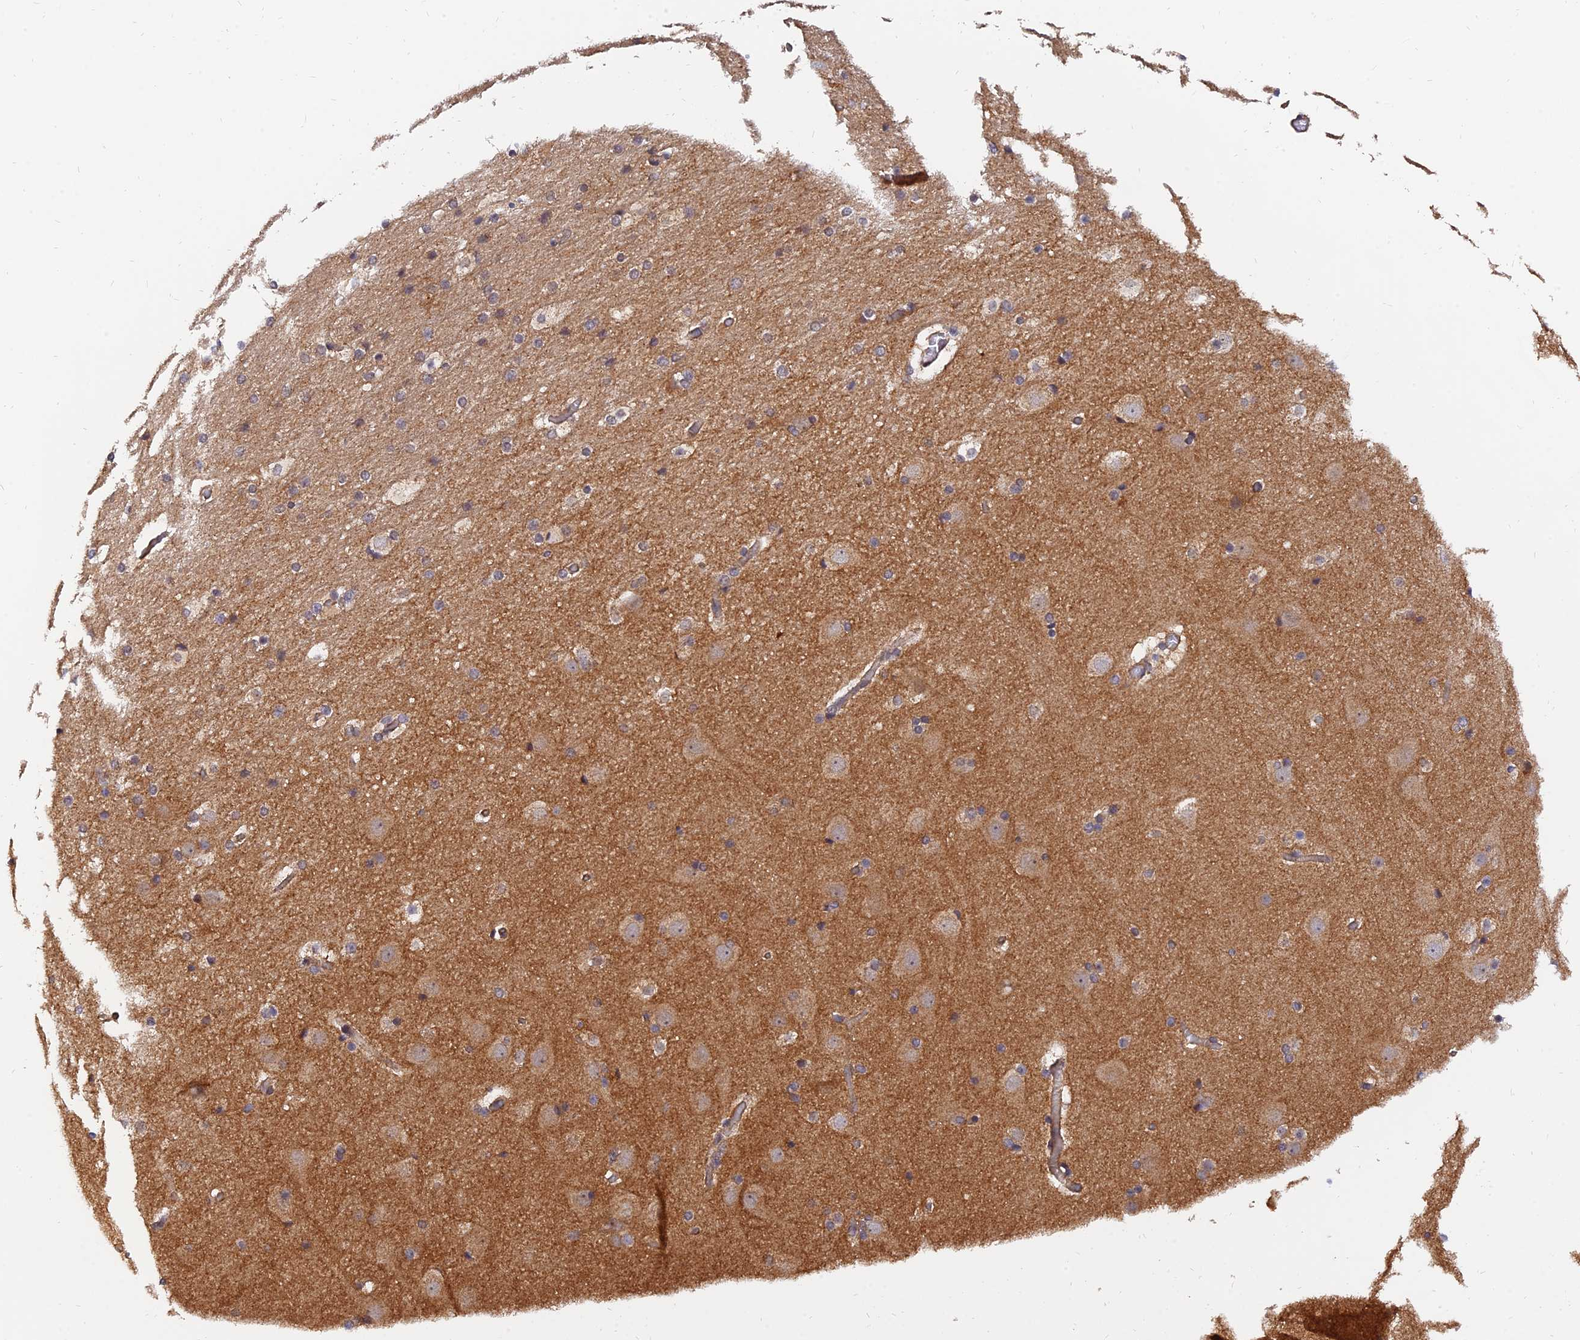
{"staining": {"intensity": "weak", "quantity": ">75%", "location": "cytoplasmic/membranous"}, "tissue": "cerebral cortex", "cell_type": "Endothelial cells", "image_type": "normal", "snomed": [{"axis": "morphology", "description": "Normal tissue, NOS"}, {"axis": "topography", "description": "Cerebral cortex"}], "caption": "Cerebral cortex stained for a protein exhibits weak cytoplasmic/membranous positivity in endothelial cells. (brown staining indicates protein expression, while blue staining denotes nuclei).", "gene": "WDR41", "patient": {"sex": "male", "age": 57}}